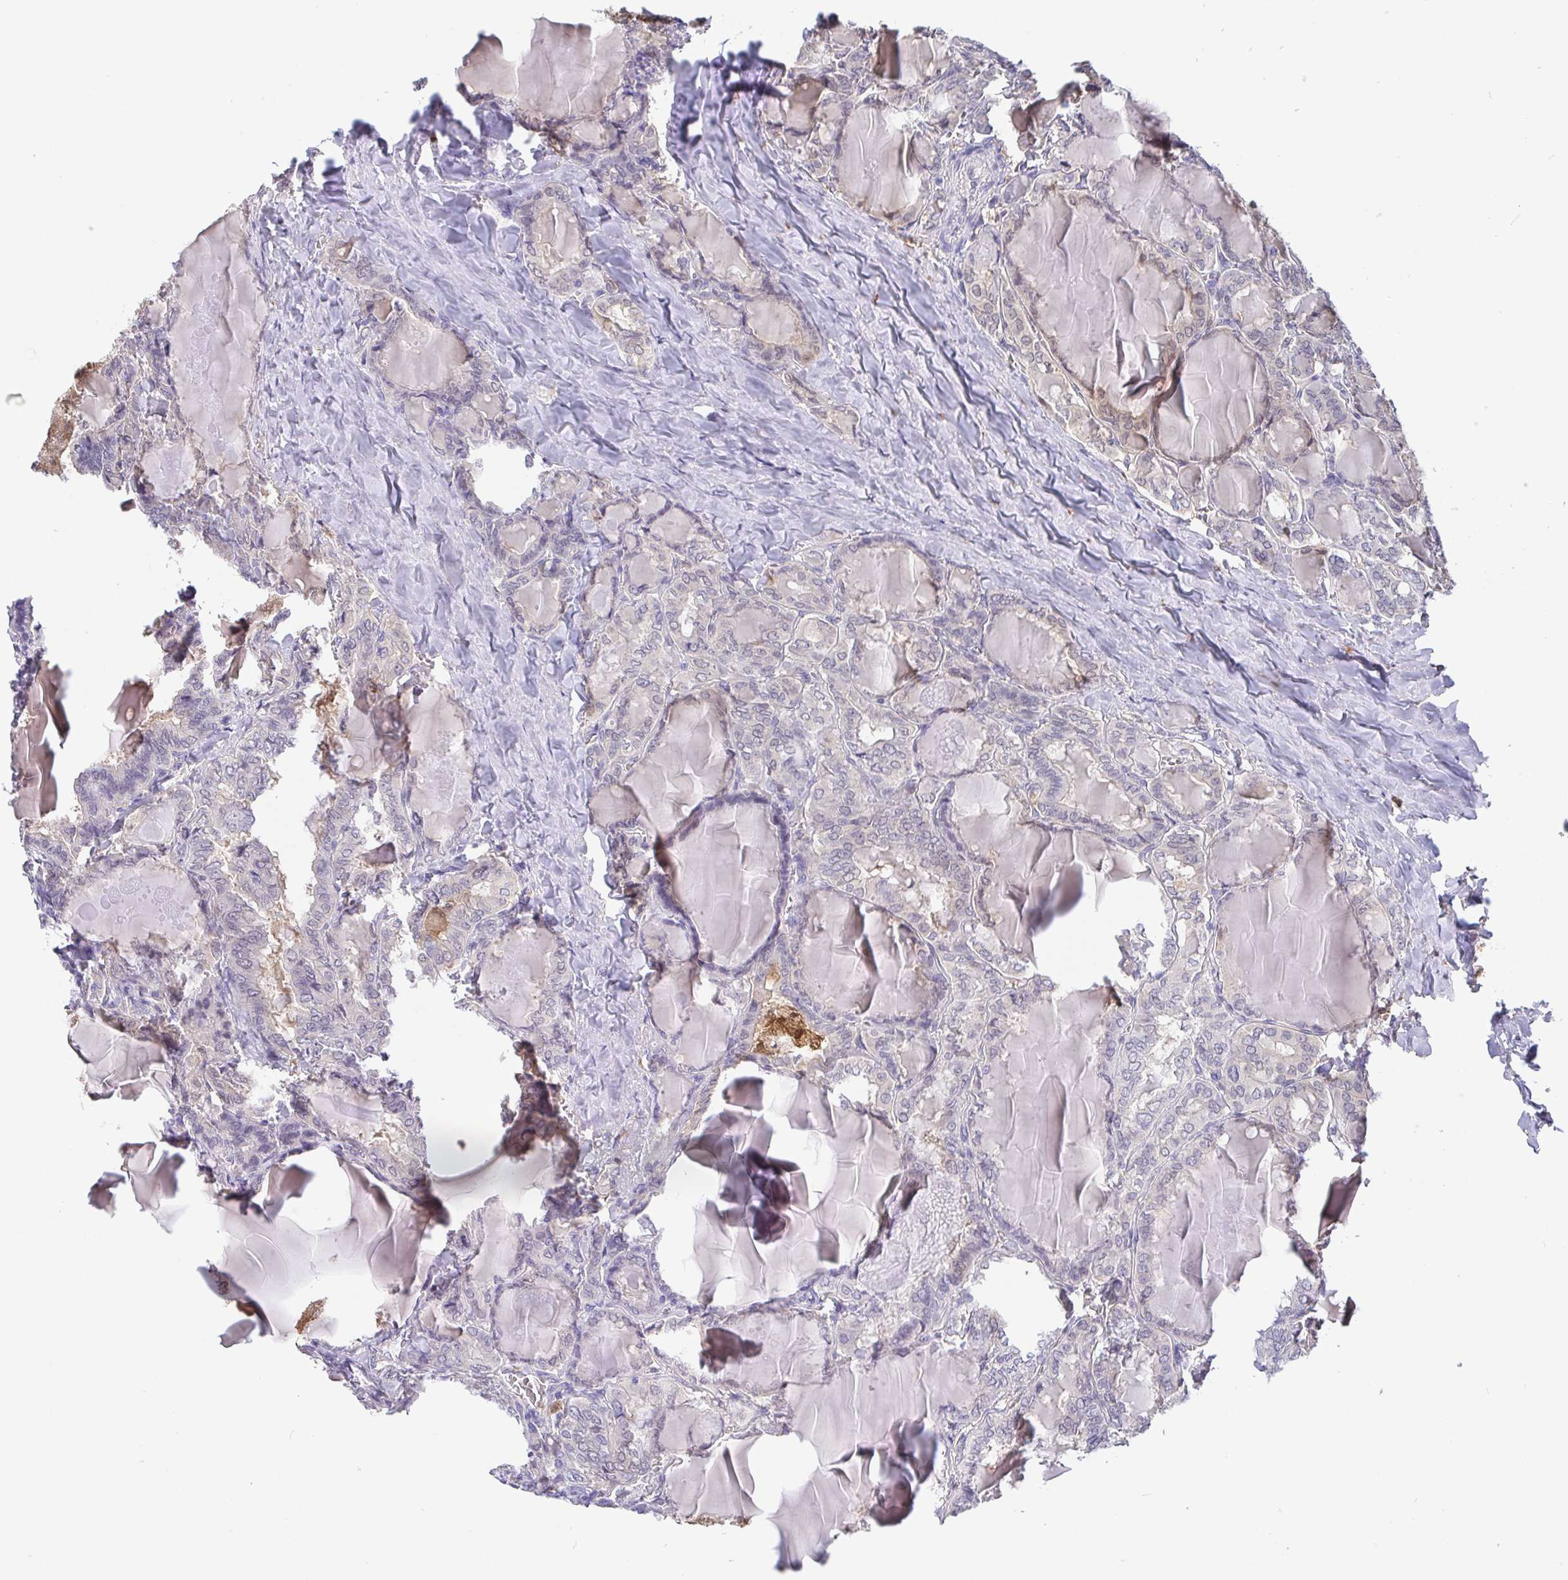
{"staining": {"intensity": "negative", "quantity": "none", "location": "none"}, "tissue": "thyroid cancer", "cell_type": "Tumor cells", "image_type": "cancer", "snomed": [{"axis": "morphology", "description": "Papillary adenocarcinoma, NOS"}, {"axis": "topography", "description": "Thyroid gland"}], "caption": "This micrograph is of thyroid papillary adenocarcinoma stained with immunohistochemistry (IHC) to label a protein in brown with the nuclei are counter-stained blue. There is no staining in tumor cells.", "gene": "IDH1", "patient": {"sex": "female", "age": 46}}